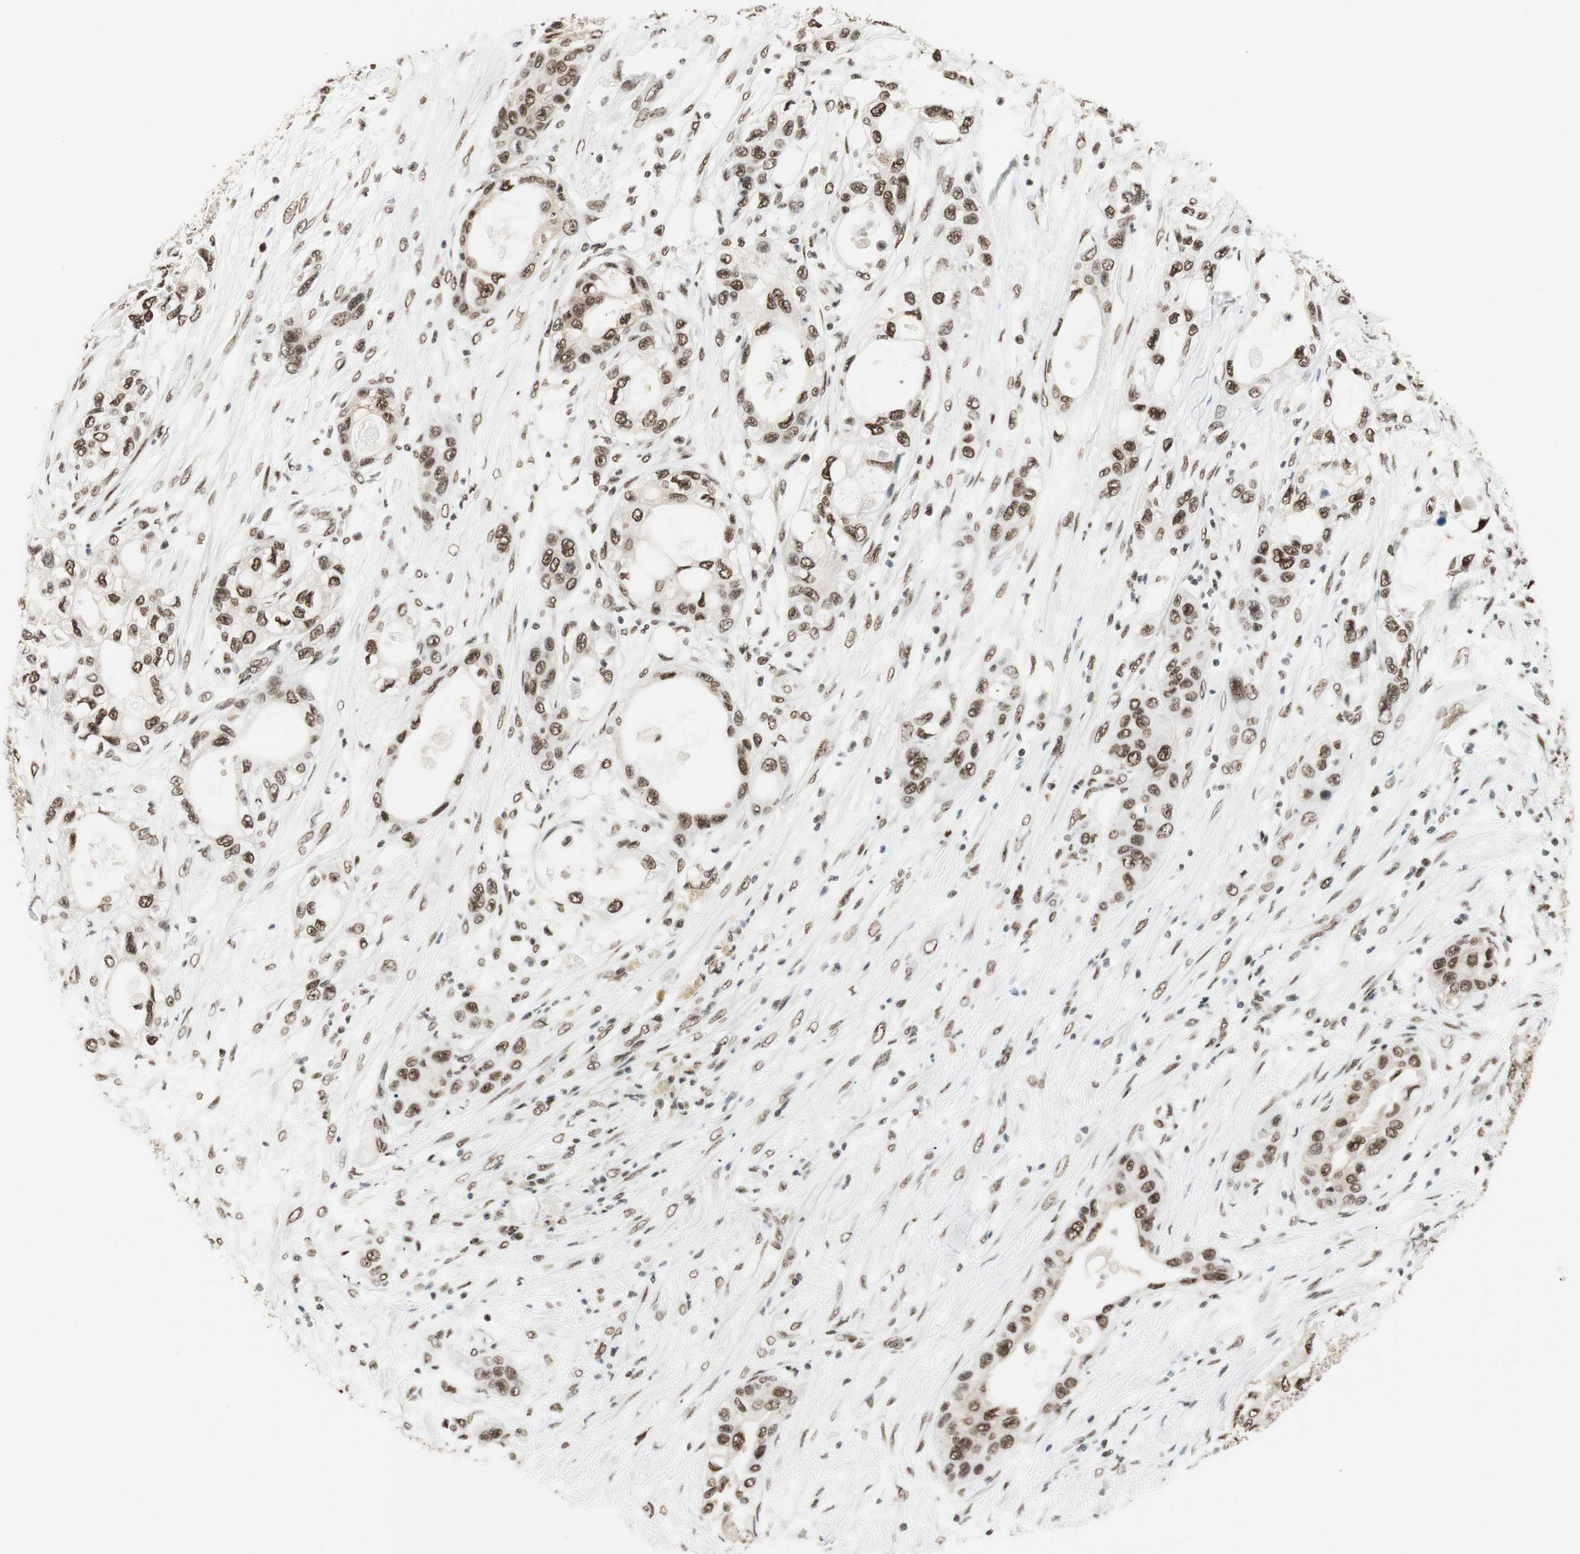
{"staining": {"intensity": "moderate", "quantity": ">75%", "location": "nuclear"}, "tissue": "pancreatic cancer", "cell_type": "Tumor cells", "image_type": "cancer", "snomed": [{"axis": "morphology", "description": "Adenocarcinoma, NOS"}, {"axis": "topography", "description": "Pancreas"}], "caption": "Brown immunohistochemical staining in human adenocarcinoma (pancreatic) displays moderate nuclear positivity in about >75% of tumor cells. Ihc stains the protein in brown and the nuclei are stained blue.", "gene": "SMARCE1", "patient": {"sex": "female", "age": 70}}